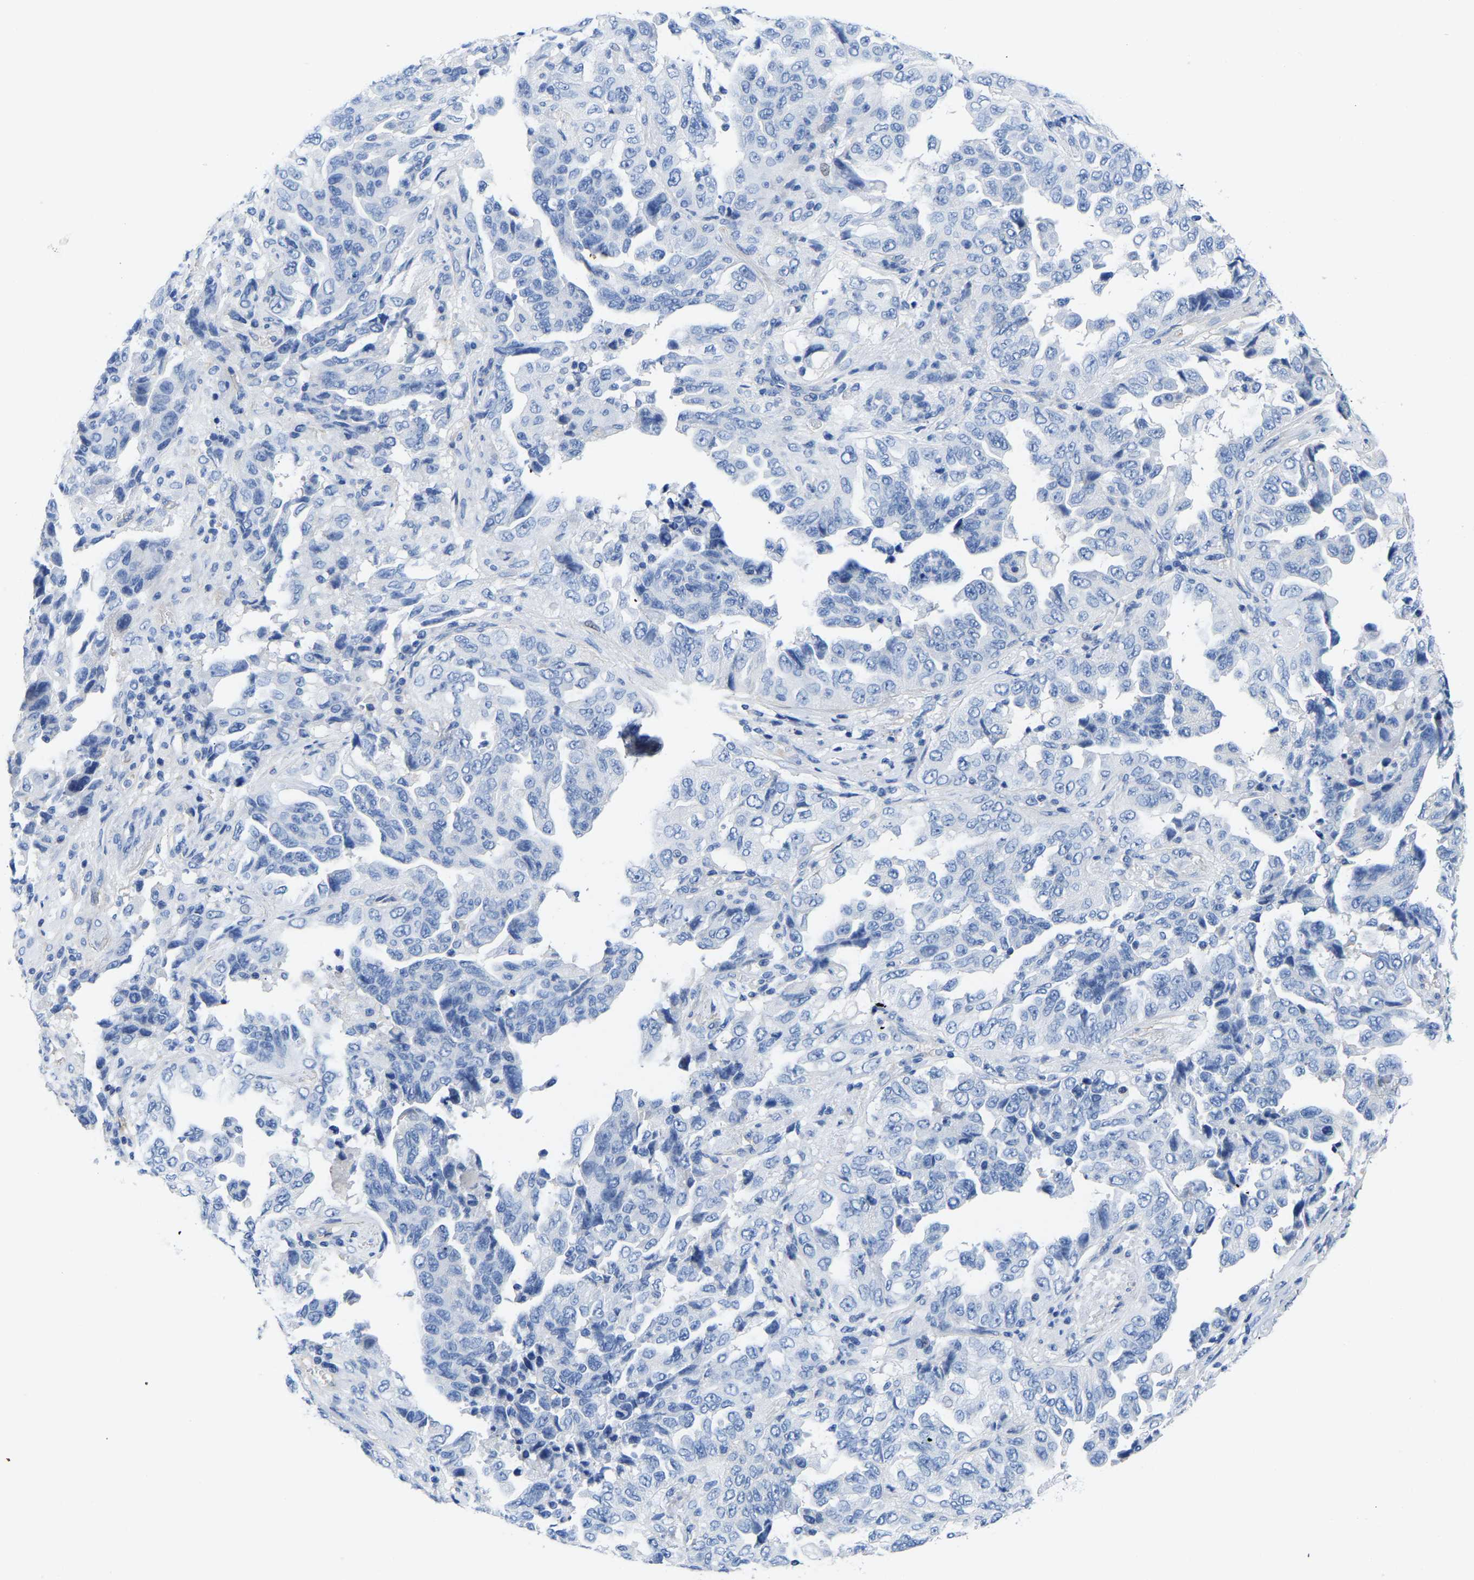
{"staining": {"intensity": "negative", "quantity": "none", "location": "none"}, "tissue": "lung cancer", "cell_type": "Tumor cells", "image_type": "cancer", "snomed": [{"axis": "morphology", "description": "Adenocarcinoma, NOS"}, {"axis": "topography", "description": "Lung"}], "caption": "High power microscopy histopathology image of an immunohistochemistry image of adenocarcinoma (lung), revealing no significant expression in tumor cells.", "gene": "UPK3A", "patient": {"sex": "female", "age": 51}}